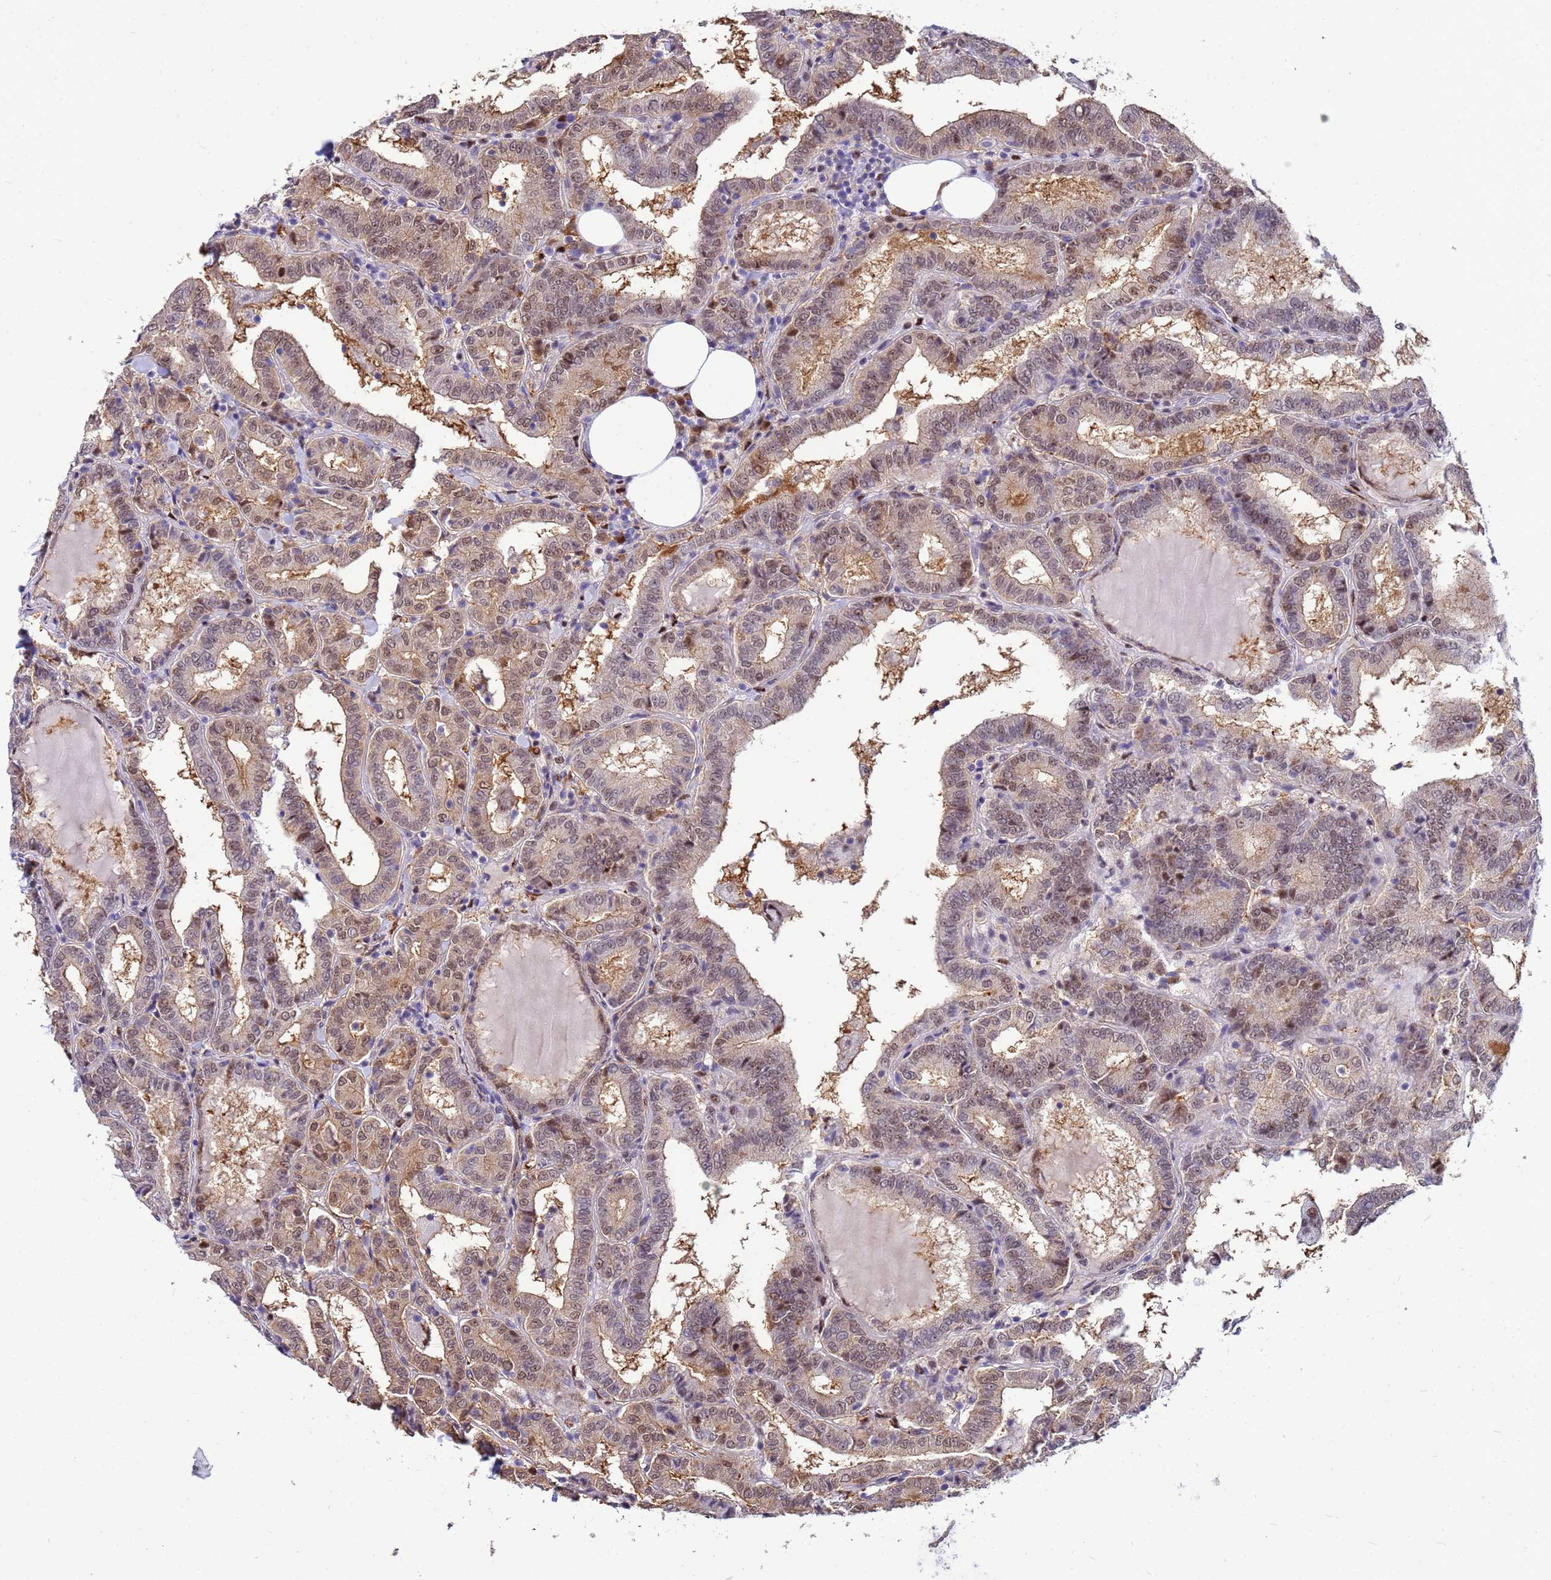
{"staining": {"intensity": "weak", "quantity": ">75%", "location": "cytoplasmic/membranous,nuclear"}, "tissue": "thyroid cancer", "cell_type": "Tumor cells", "image_type": "cancer", "snomed": [{"axis": "morphology", "description": "Papillary adenocarcinoma, NOS"}, {"axis": "topography", "description": "Thyroid gland"}], "caption": "IHC photomicrograph of neoplastic tissue: thyroid papillary adenocarcinoma stained using immunohistochemistry (IHC) displays low levels of weak protein expression localized specifically in the cytoplasmic/membranous and nuclear of tumor cells, appearing as a cytoplasmic/membranous and nuclear brown color.", "gene": "SLC25A37", "patient": {"sex": "female", "age": 72}}